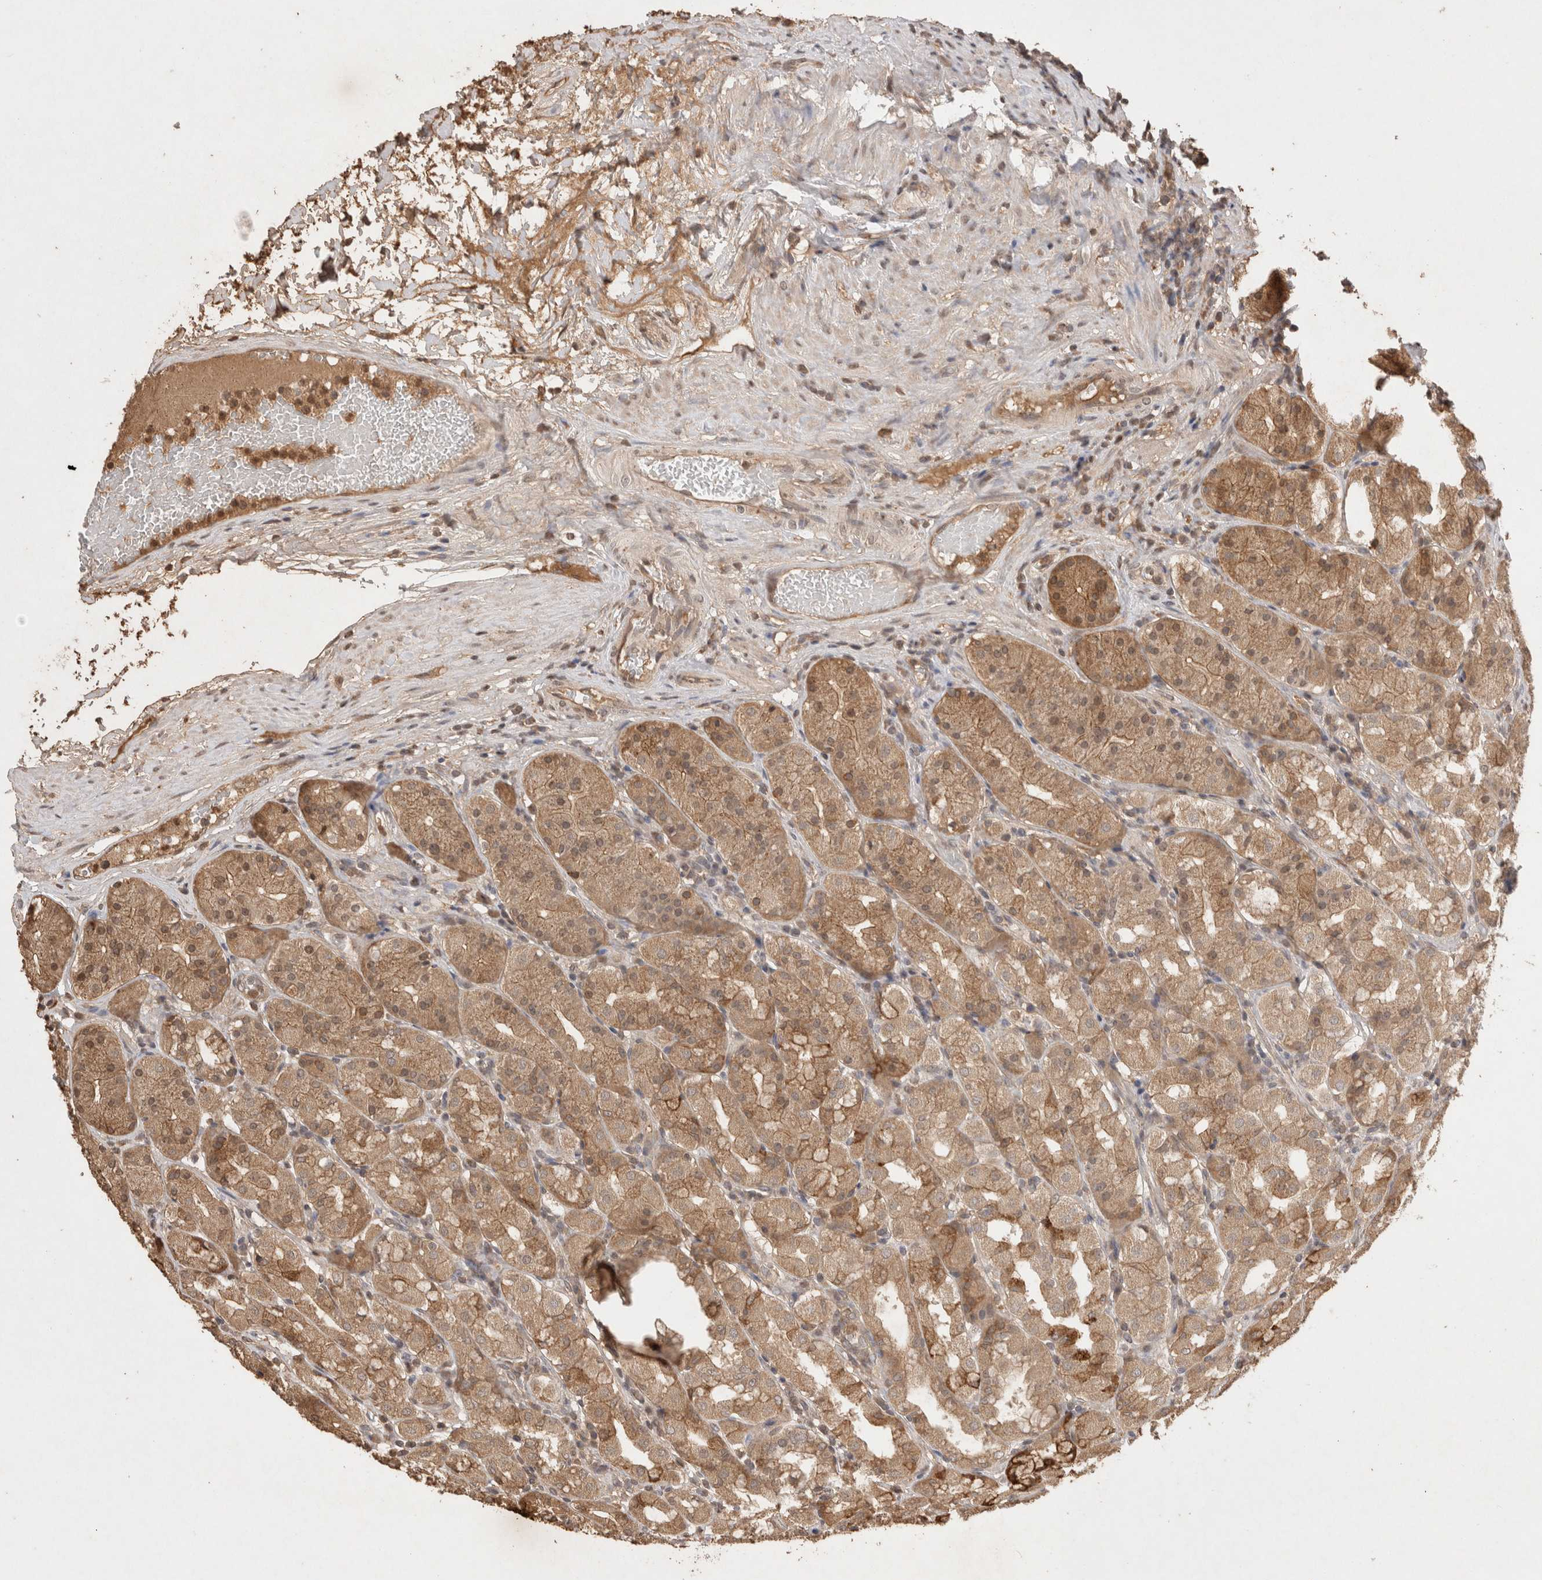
{"staining": {"intensity": "moderate", "quantity": ">75%", "location": "cytoplasmic/membranous"}, "tissue": "stomach", "cell_type": "Glandular cells", "image_type": "normal", "snomed": [{"axis": "morphology", "description": "Normal tissue, NOS"}, {"axis": "topography", "description": "Stomach, lower"}], "caption": "A micrograph of human stomach stained for a protein exhibits moderate cytoplasmic/membranous brown staining in glandular cells. The staining was performed using DAB to visualize the protein expression in brown, while the nuclei were stained in blue with hematoxylin (Magnification: 20x).", "gene": "PRMT3", "patient": {"sex": "female", "age": 56}}